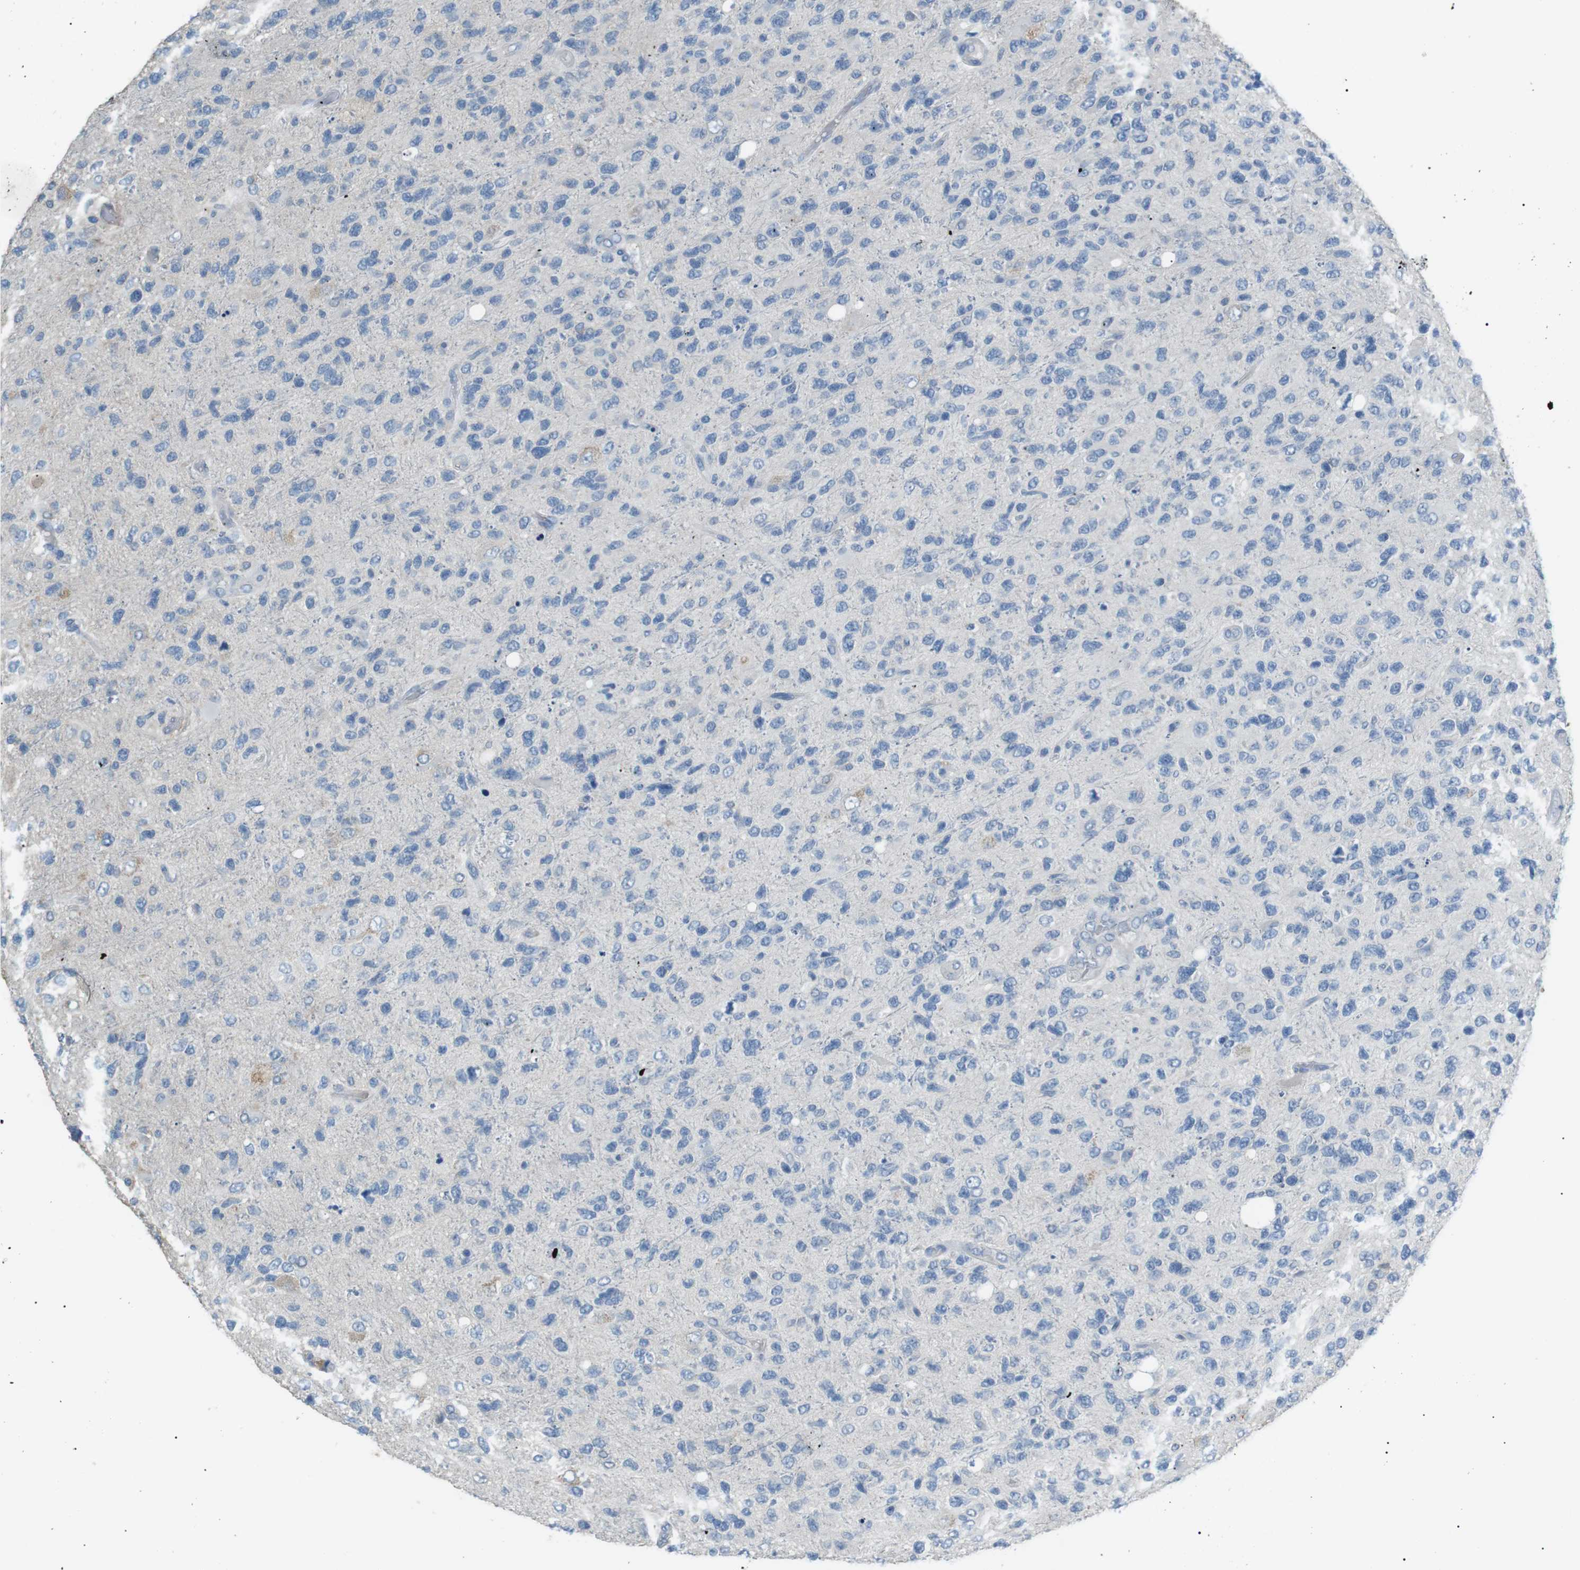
{"staining": {"intensity": "negative", "quantity": "none", "location": "none"}, "tissue": "glioma", "cell_type": "Tumor cells", "image_type": "cancer", "snomed": [{"axis": "morphology", "description": "Glioma, malignant, High grade"}, {"axis": "topography", "description": "Brain"}], "caption": "Tumor cells show no significant staining in malignant glioma (high-grade). Nuclei are stained in blue.", "gene": "CDH26", "patient": {"sex": "female", "age": 58}}